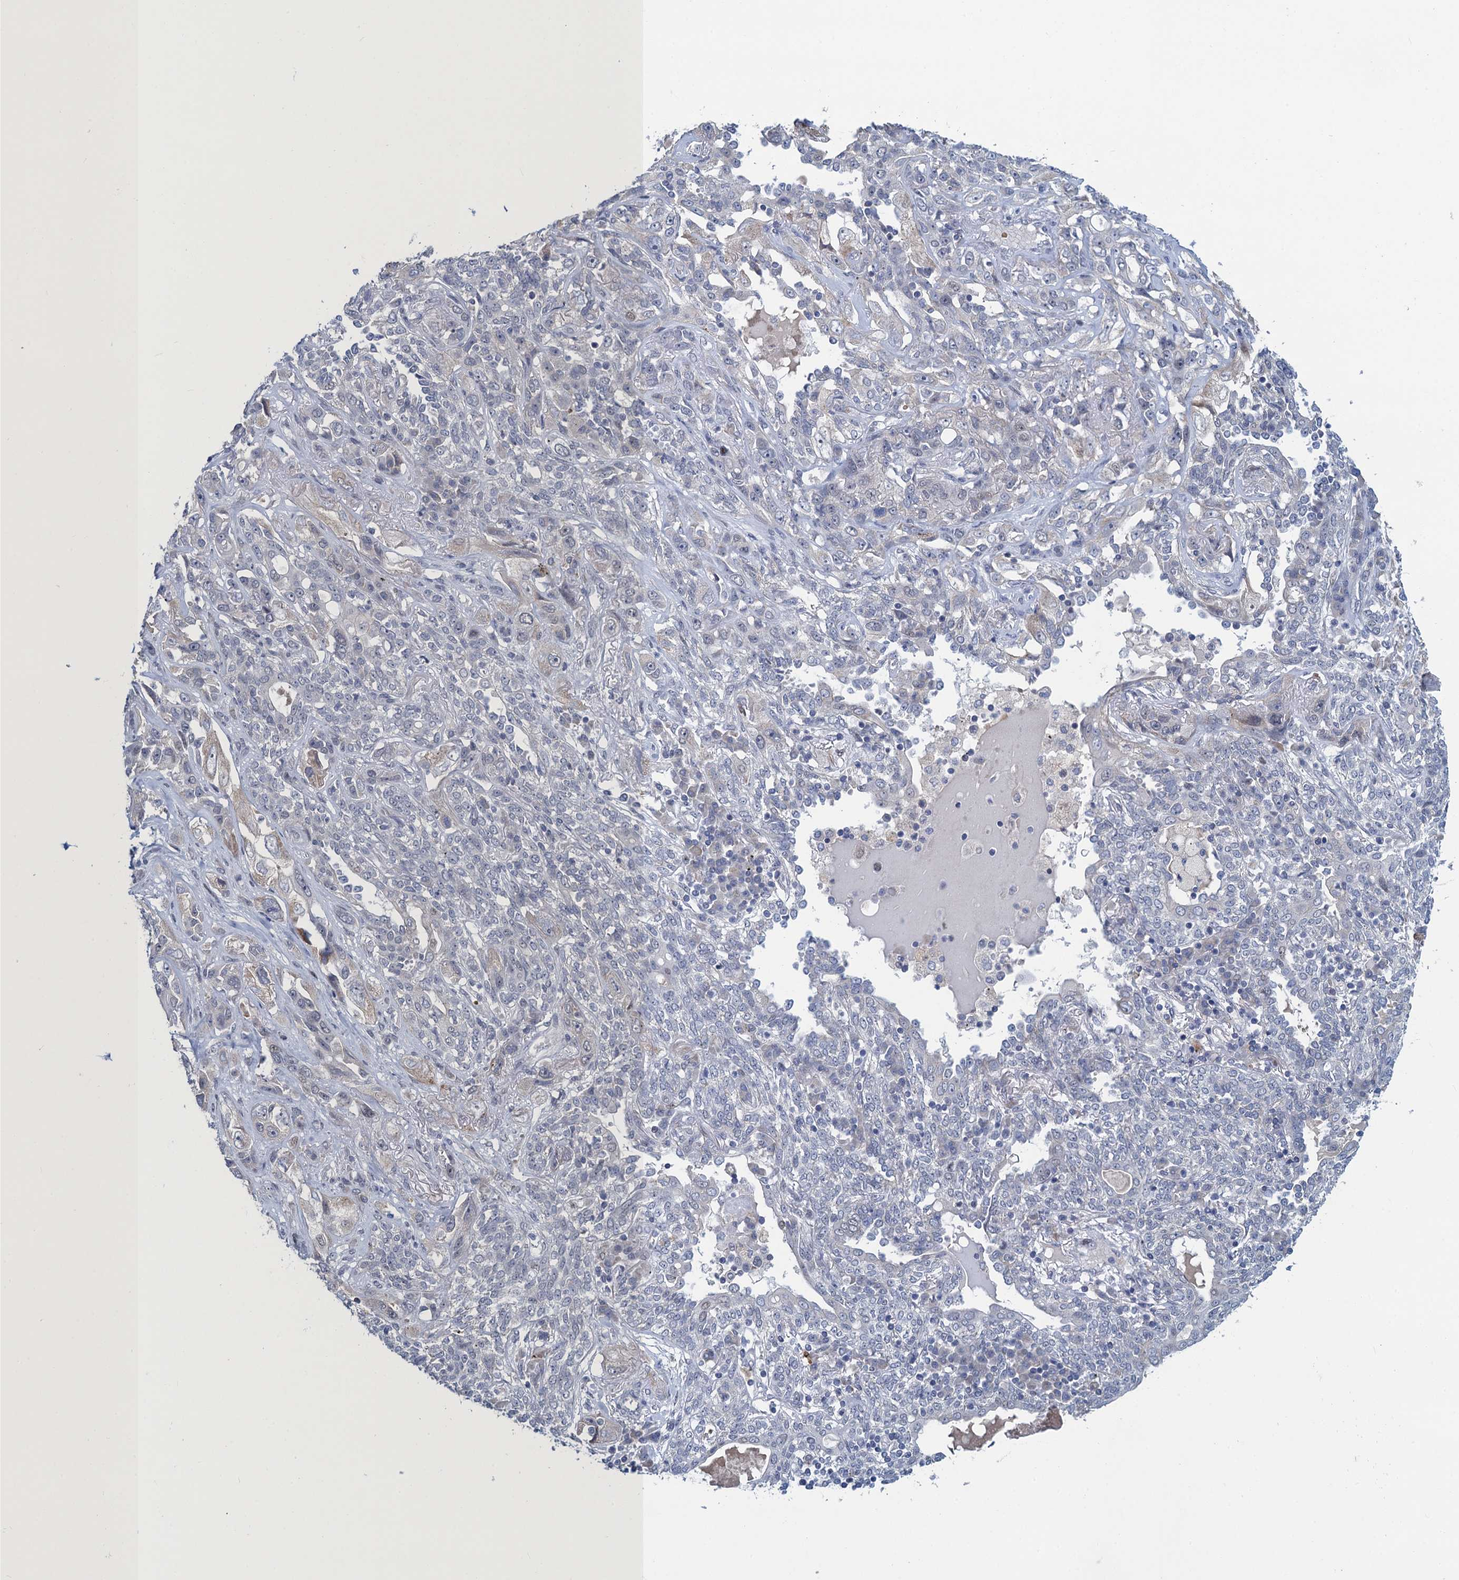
{"staining": {"intensity": "negative", "quantity": "none", "location": "none"}, "tissue": "lung cancer", "cell_type": "Tumor cells", "image_type": "cancer", "snomed": [{"axis": "morphology", "description": "Squamous cell carcinoma, NOS"}, {"axis": "topography", "description": "Lung"}], "caption": "Immunohistochemistry (IHC) histopathology image of human lung cancer (squamous cell carcinoma) stained for a protein (brown), which exhibits no positivity in tumor cells.", "gene": "ATOSA", "patient": {"sex": "female", "age": 70}}